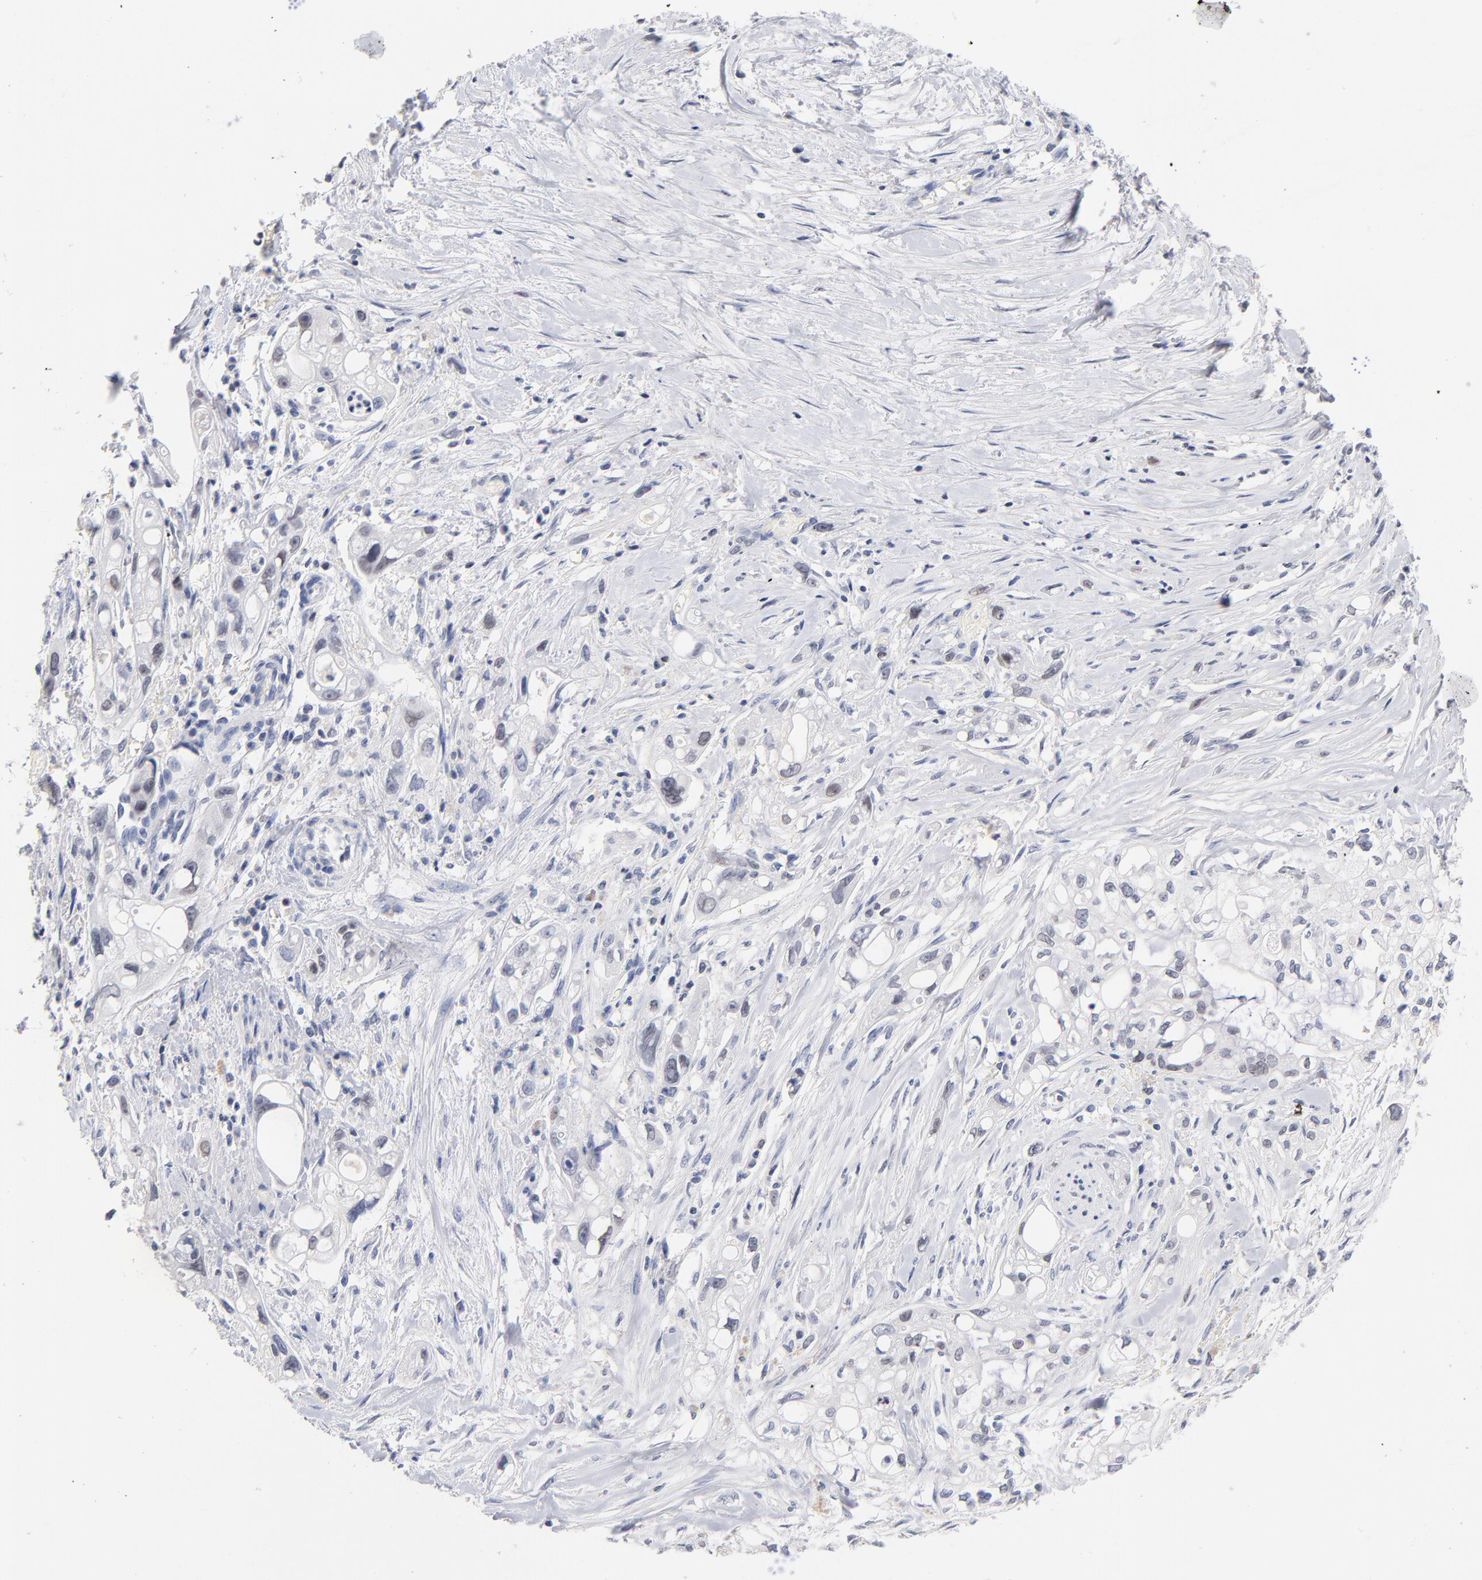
{"staining": {"intensity": "weak", "quantity": "<25%", "location": "nuclear"}, "tissue": "pancreatic cancer", "cell_type": "Tumor cells", "image_type": "cancer", "snomed": [{"axis": "morphology", "description": "Normal tissue, NOS"}, {"axis": "topography", "description": "Pancreas"}], "caption": "IHC histopathology image of neoplastic tissue: human pancreatic cancer stained with DAB (3,3'-diaminobenzidine) exhibits no significant protein positivity in tumor cells.", "gene": "ORC2", "patient": {"sex": "male", "age": 42}}